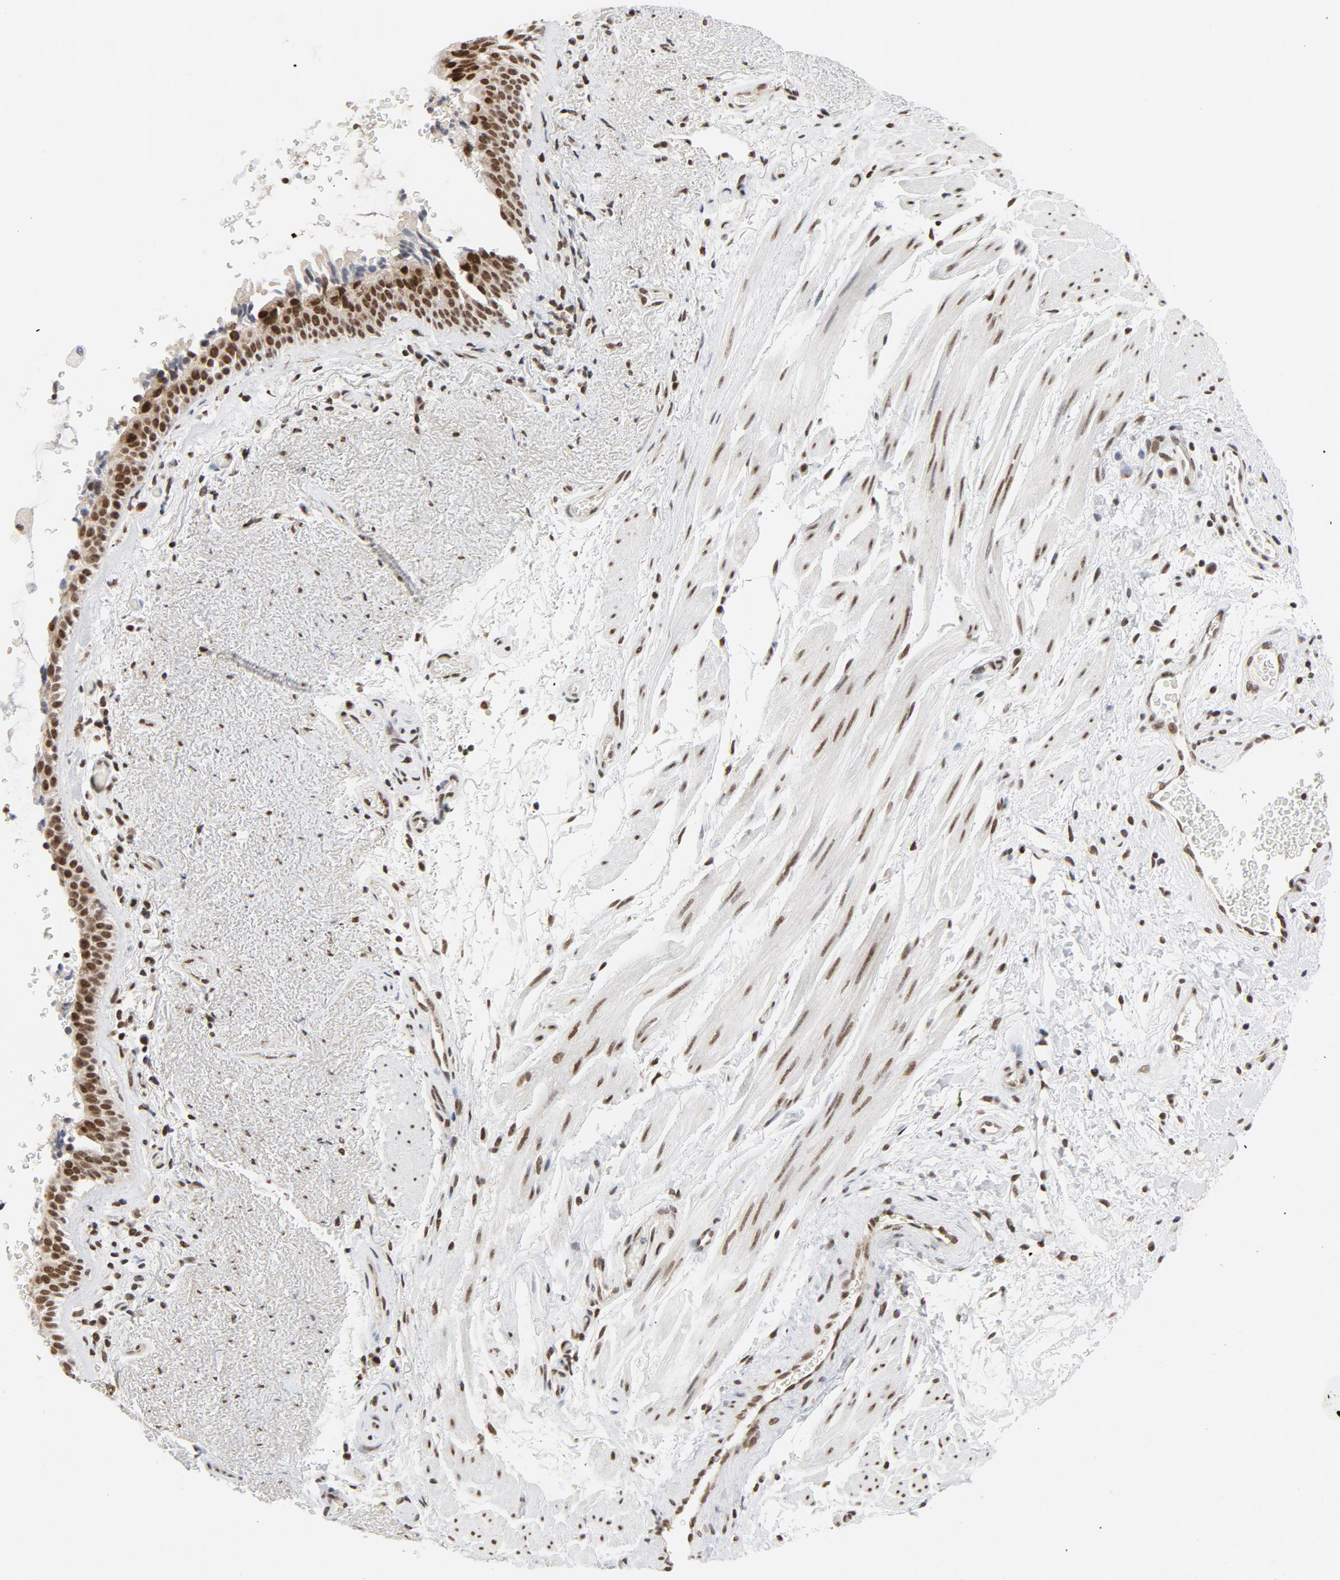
{"staining": {"intensity": "strong", "quantity": ">75%", "location": "nuclear"}, "tissue": "bronchus", "cell_type": "Respiratory epithelial cells", "image_type": "normal", "snomed": [{"axis": "morphology", "description": "Normal tissue, NOS"}, {"axis": "topography", "description": "Bronchus"}], "caption": "The immunohistochemical stain labels strong nuclear staining in respiratory epithelial cells of unremarkable bronchus.", "gene": "ERCC1", "patient": {"sex": "female", "age": 54}}